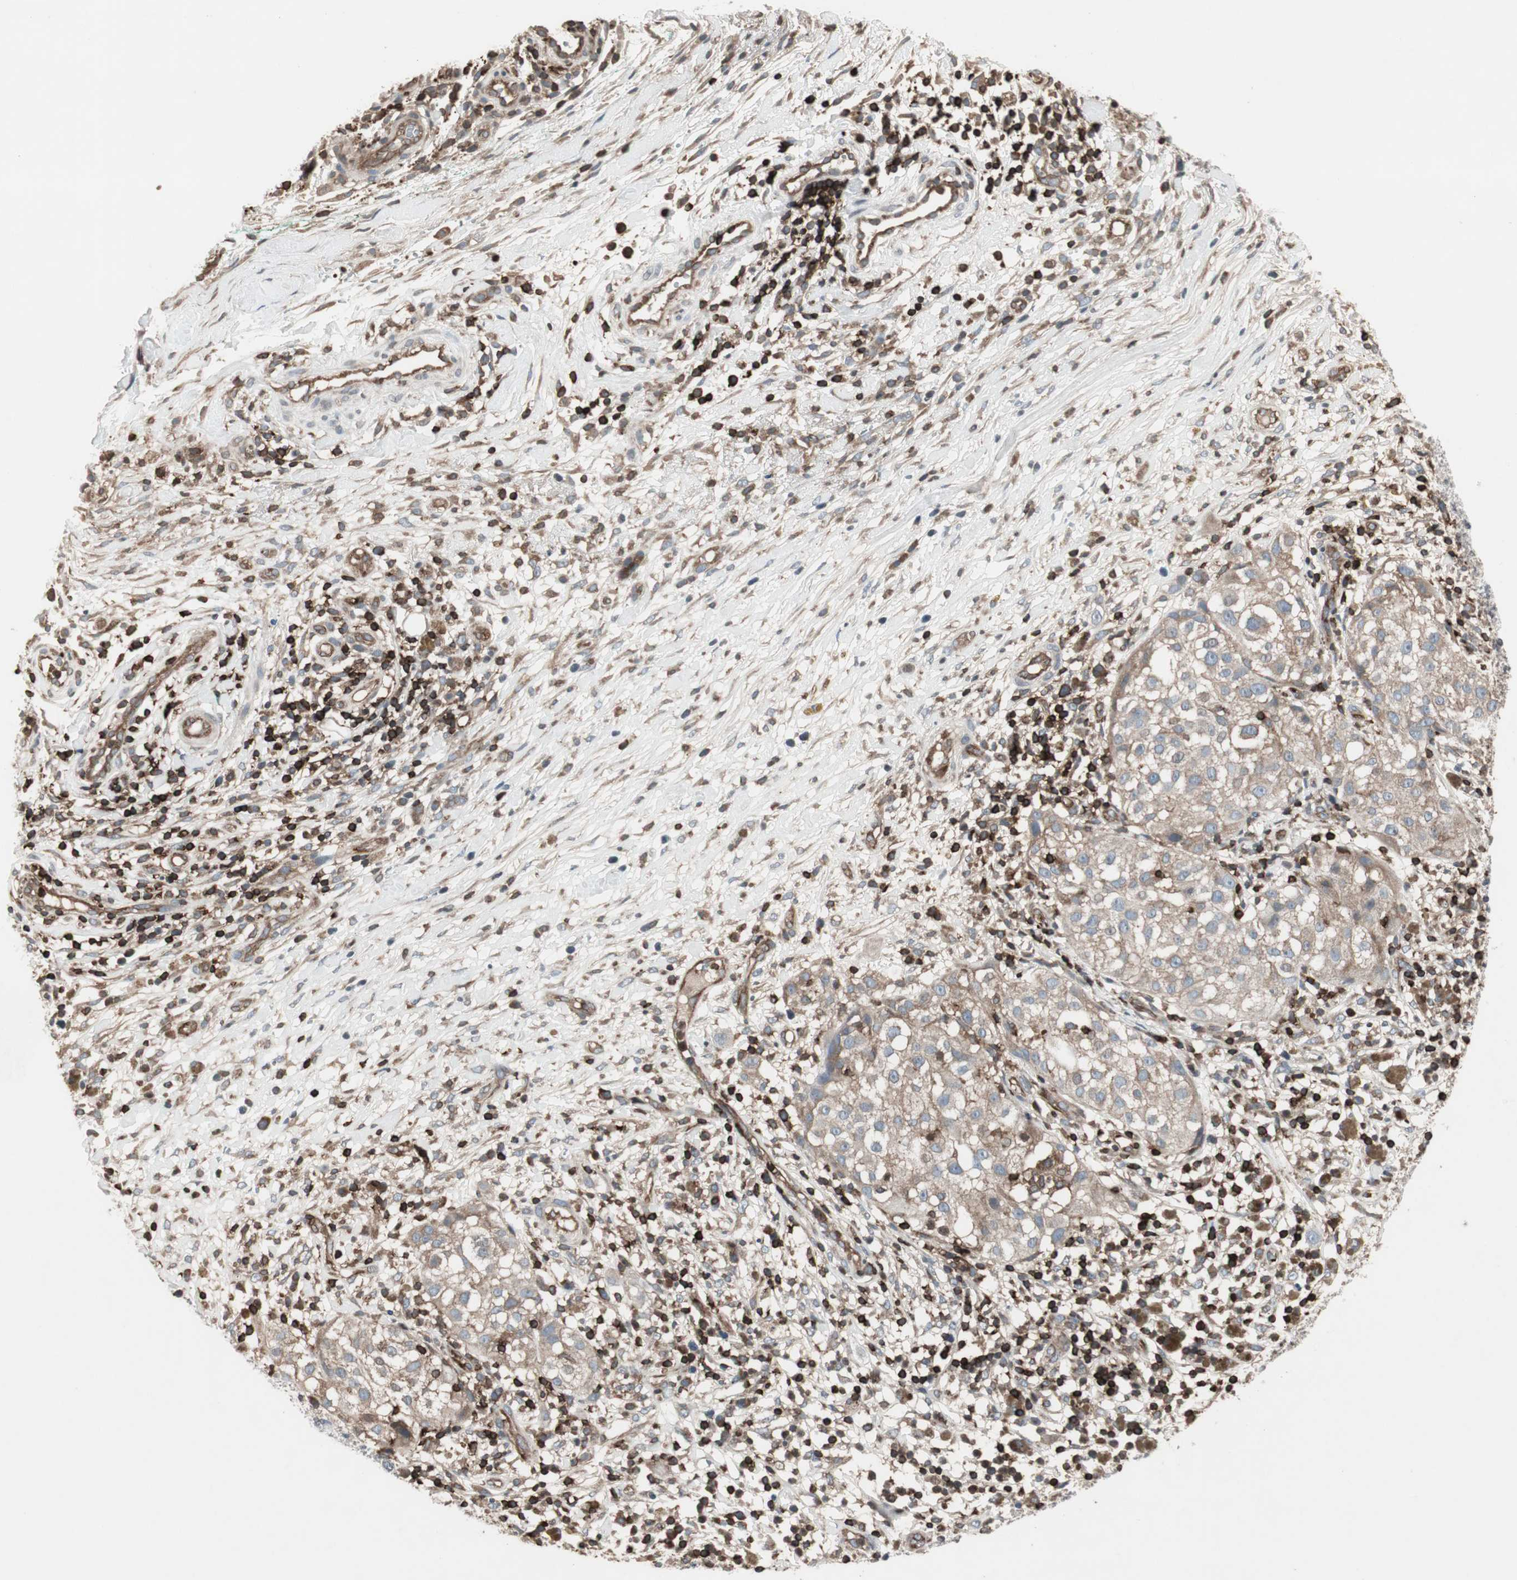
{"staining": {"intensity": "weak", "quantity": ">75%", "location": "cytoplasmic/membranous"}, "tissue": "melanoma", "cell_type": "Tumor cells", "image_type": "cancer", "snomed": [{"axis": "morphology", "description": "Necrosis, NOS"}, {"axis": "morphology", "description": "Malignant melanoma, NOS"}, {"axis": "topography", "description": "Skin"}], "caption": "This is a photomicrograph of immunohistochemistry (IHC) staining of malignant melanoma, which shows weak positivity in the cytoplasmic/membranous of tumor cells.", "gene": "ARHGEF1", "patient": {"sex": "female", "age": 87}}